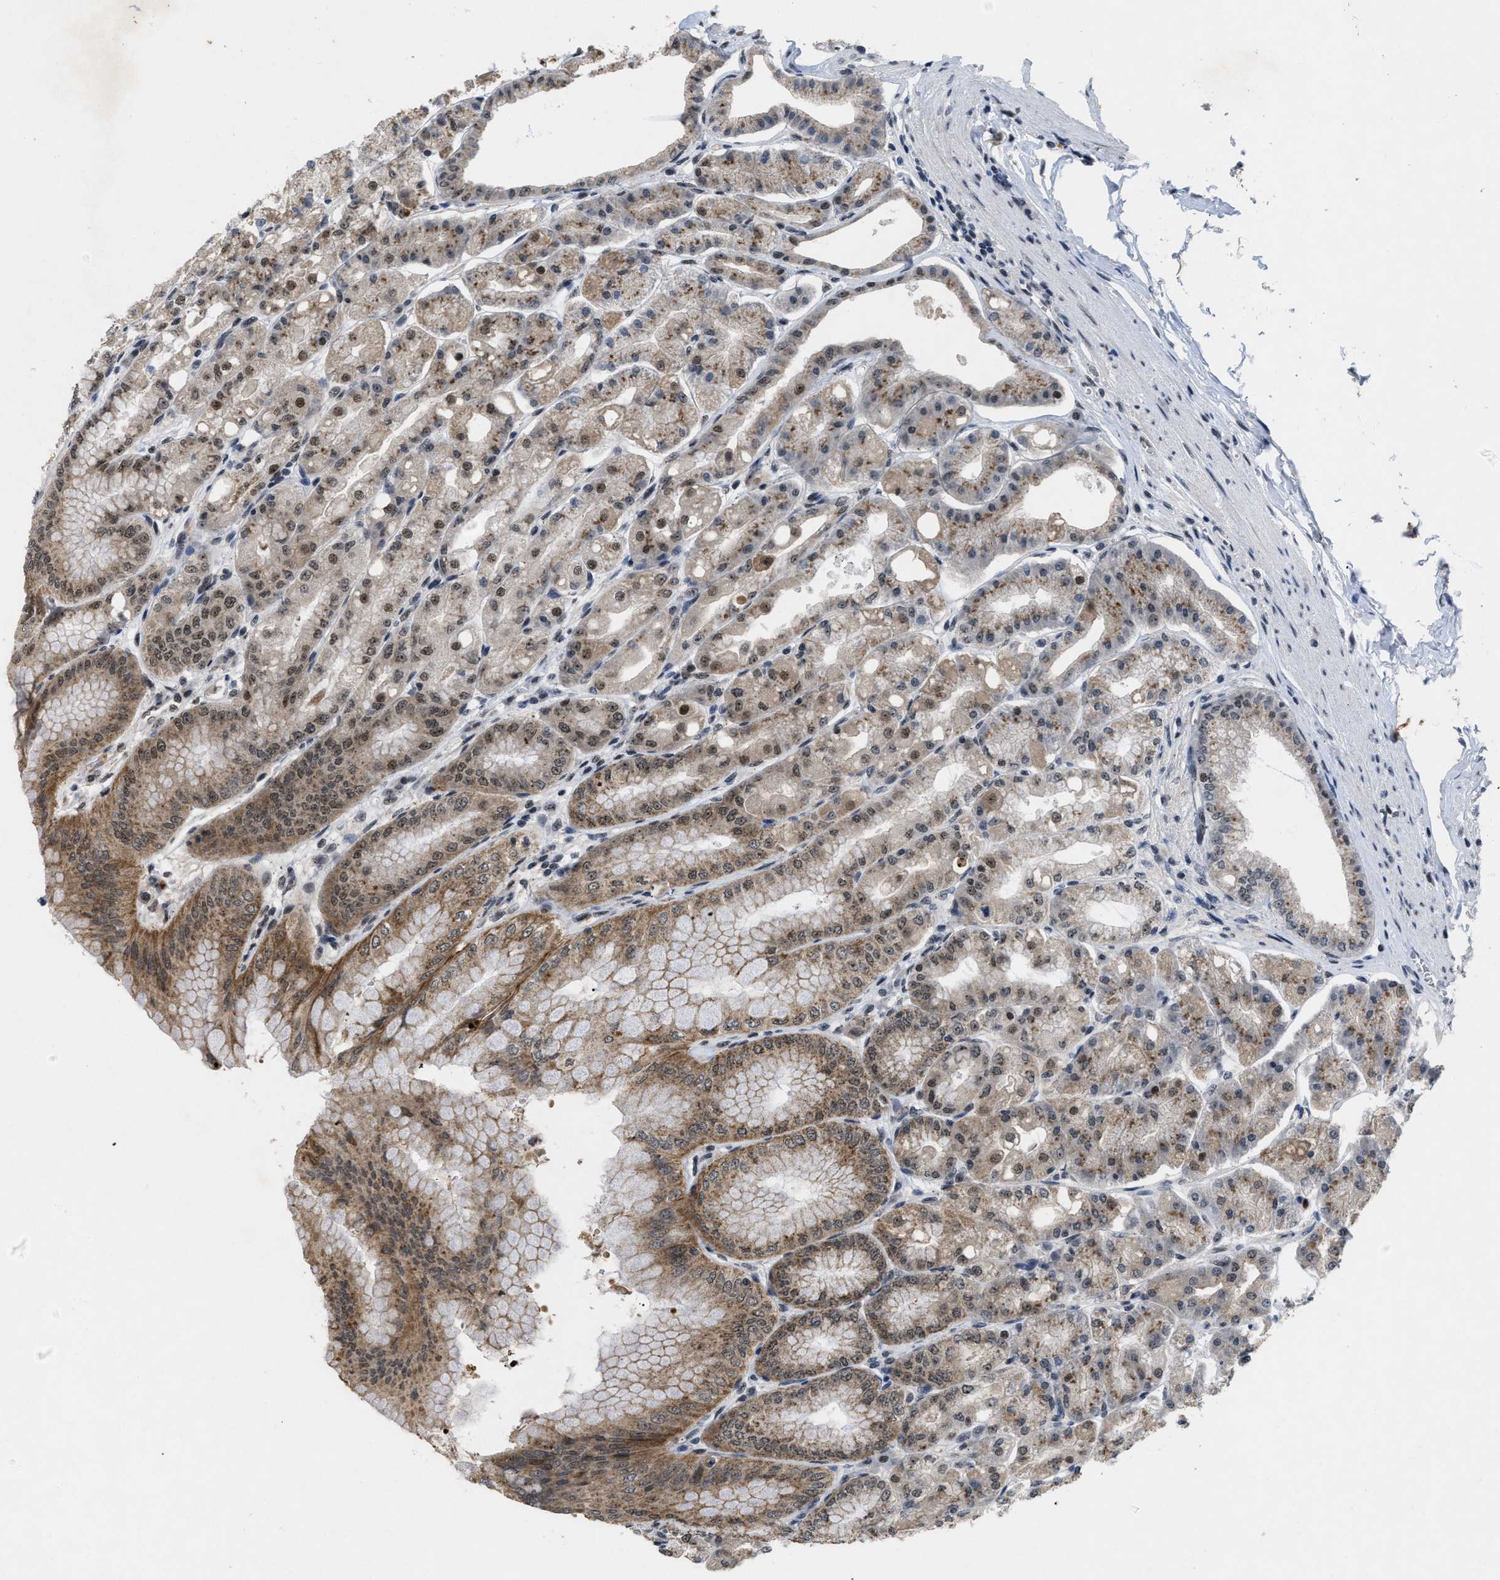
{"staining": {"intensity": "moderate", "quantity": ">75%", "location": "cytoplasmic/membranous,nuclear"}, "tissue": "stomach", "cell_type": "Glandular cells", "image_type": "normal", "snomed": [{"axis": "morphology", "description": "Normal tissue, NOS"}, {"axis": "topography", "description": "Stomach, lower"}], "caption": "Glandular cells exhibit moderate cytoplasmic/membranous,nuclear expression in about >75% of cells in unremarkable stomach. (IHC, brightfield microscopy, high magnification).", "gene": "ZNF346", "patient": {"sex": "male", "age": 71}}